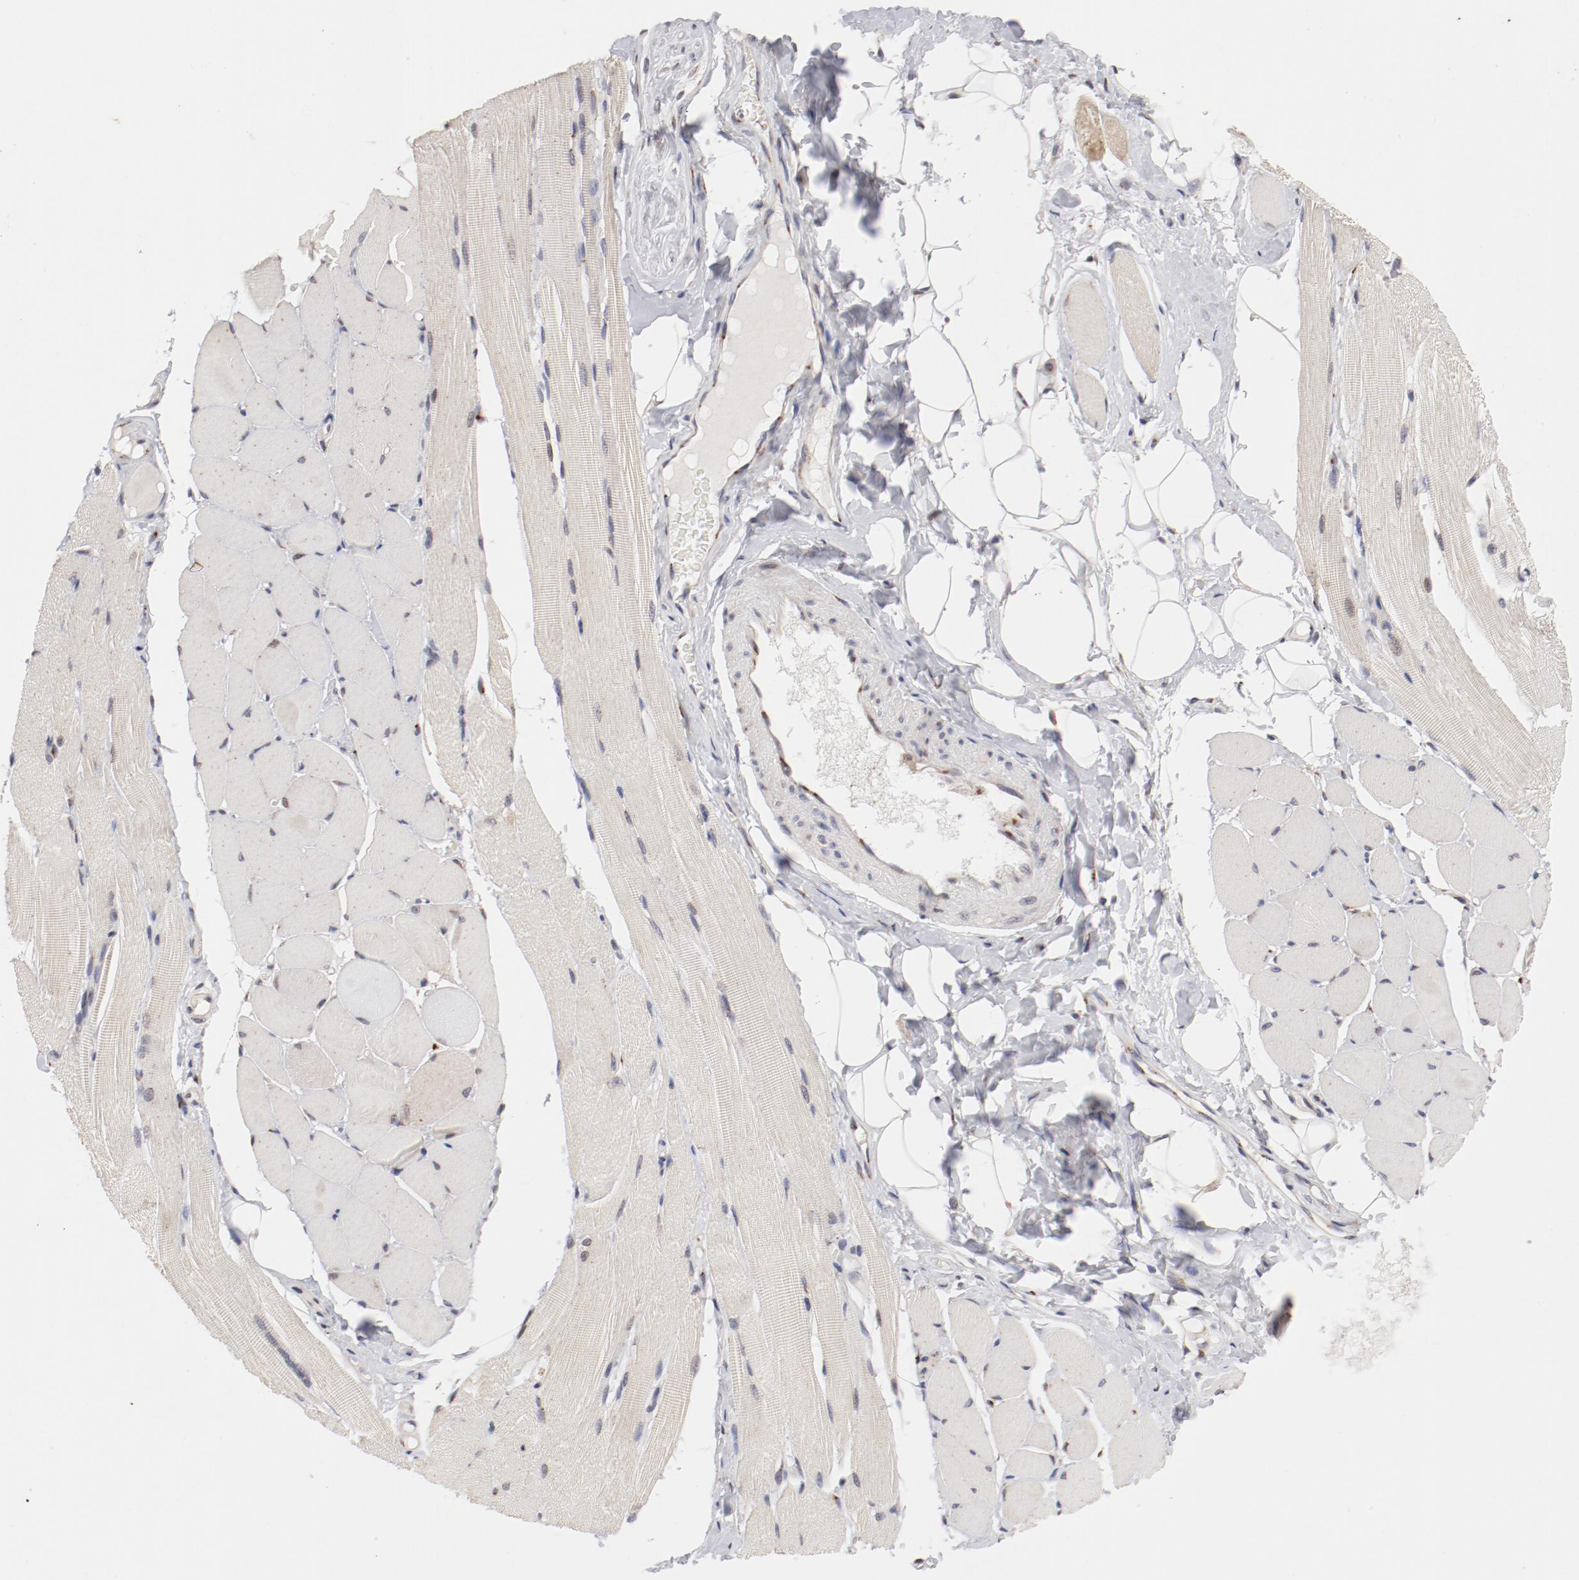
{"staining": {"intensity": "negative", "quantity": "none", "location": "none"}, "tissue": "skeletal muscle", "cell_type": "Myocytes", "image_type": "normal", "snomed": [{"axis": "morphology", "description": "Normal tissue, NOS"}, {"axis": "topography", "description": "Skeletal muscle"}, {"axis": "topography", "description": "Peripheral nerve tissue"}], "caption": "High power microscopy image of an IHC micrograph of normal skeletal muscle, revealing no significant positivity in myocytes.", "gene": "RPL12", "patient": {"sex": "female", "age": 84}}